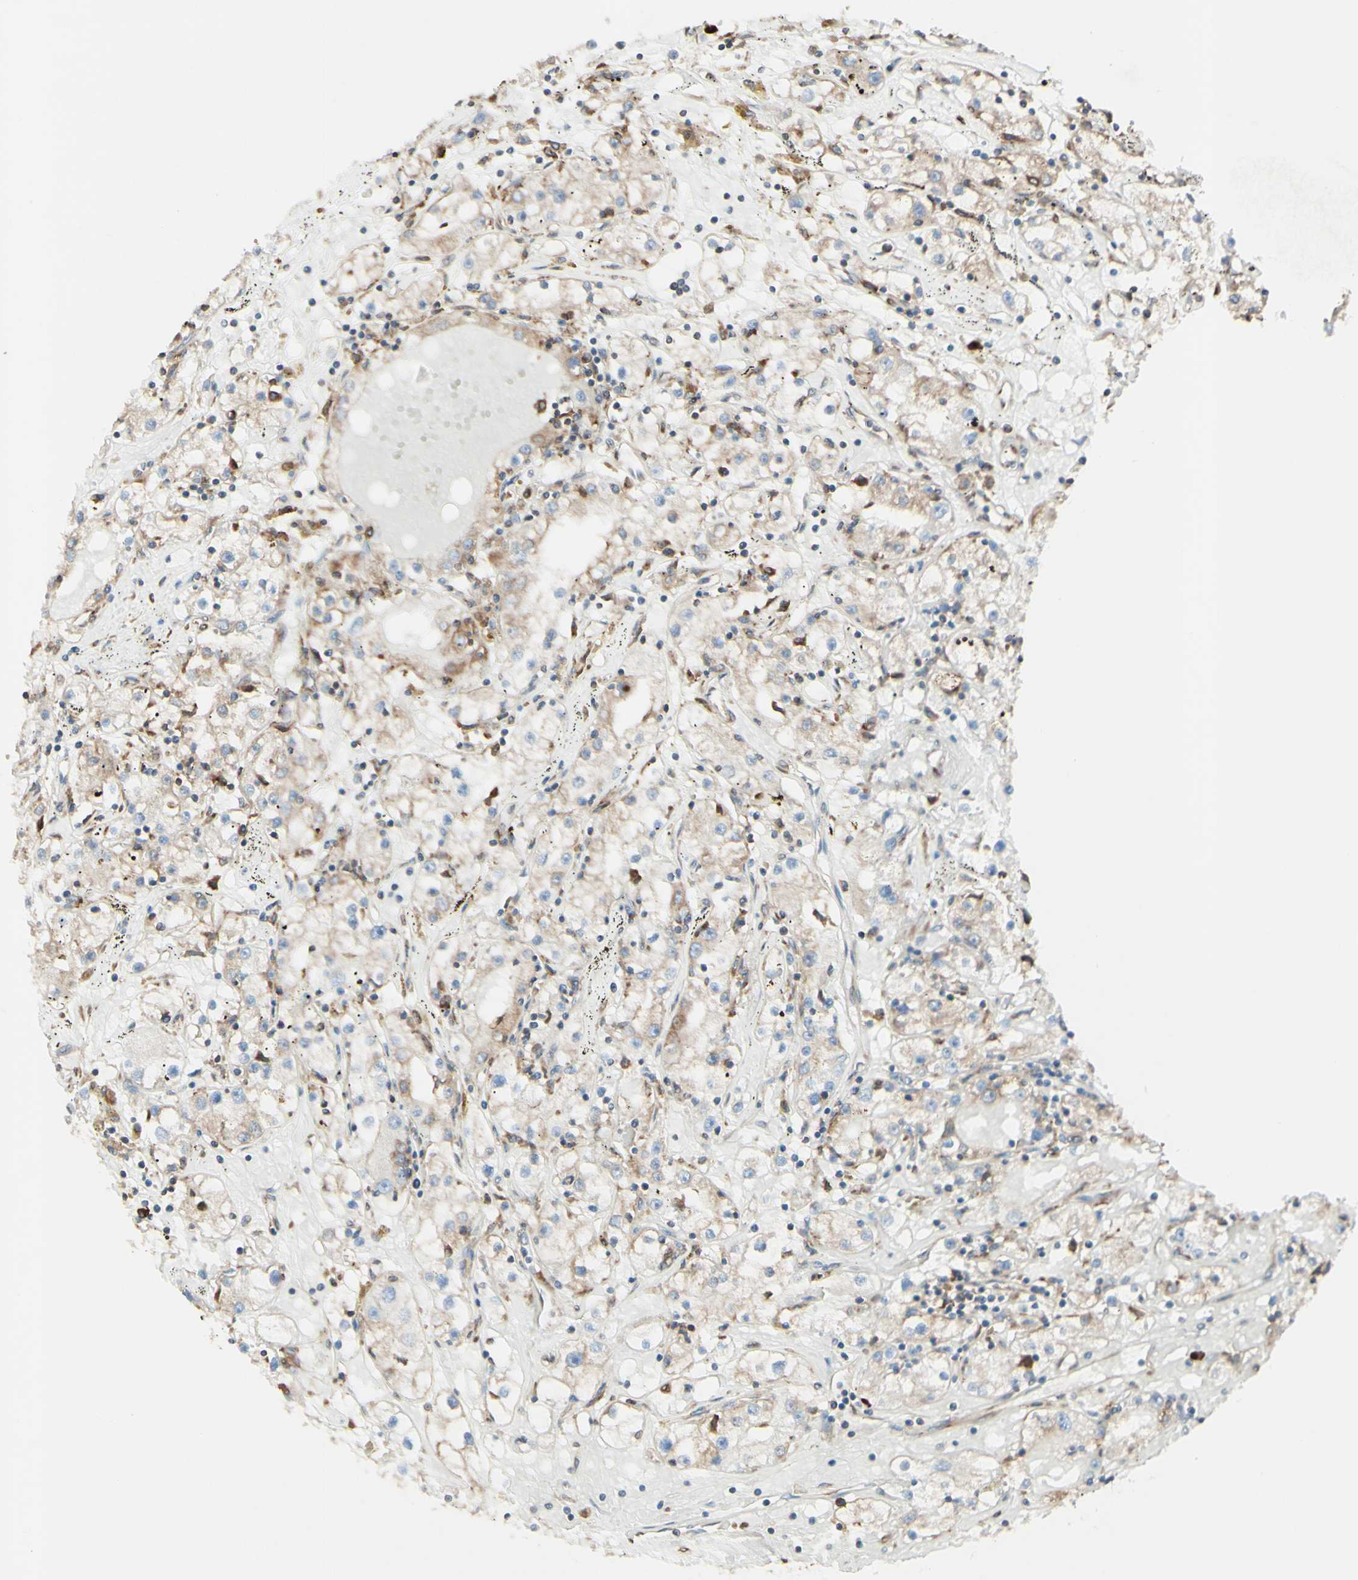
{"staining": {"intensity": "weak", "quantity": ">75%", "location": "cytoplasmic/membranous"}, "tissue": "renal cancer", "cell_type": "Tumor cells", "image_type": "cancer", "snomed": [{"axis": "morphology", "description": "Adenocarcinoma, NOS"}, {"axis": "topography", "description": "Kidney"}], "caption": "Tumor cells show low levels of weak cytoplasmic/membranous positivity in approximately >75% of cells in renal cancer. (Brightfield microscopy of DAB IHC at high magnification).", "gene": "DNAJB11", "patient": {"sex": "male", "age": 56}}